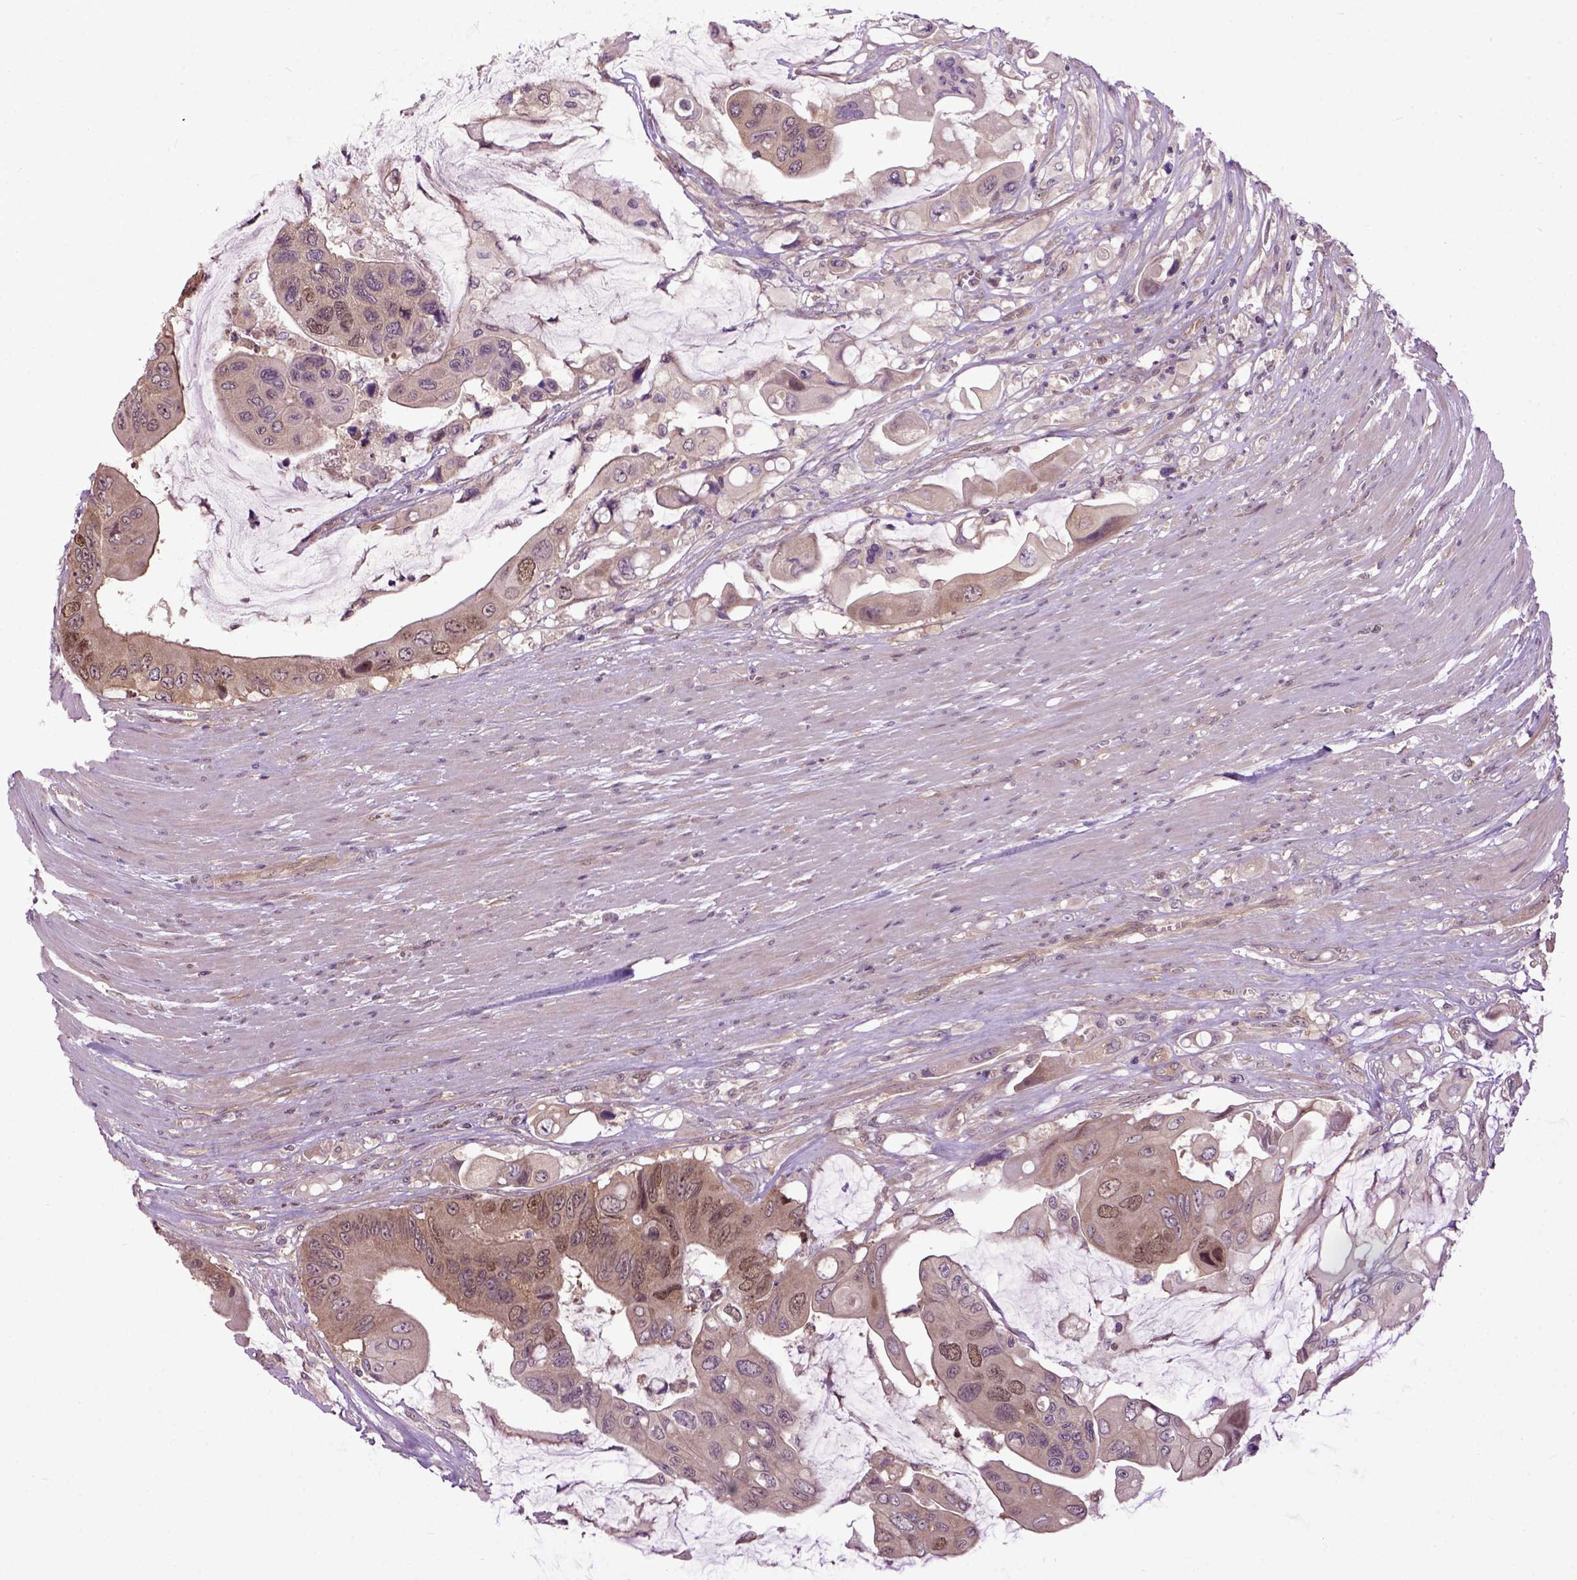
{"staining": {"intensity": "negative", "quantity": "none", "location": "none"}, "tissue": "colorectal cancer", "cell_type": "Tumor cells", "image_type": "cancer", "snomed": [{"axis": "morphology", "description": "Adenocarcinoma, NOS"}, {"axis": "topography", "description": "Rectum"}], "caption": "DAB immunohistochemical staining of colorectal cancer (adenocarcinoma) displays no significant positivity in tumor cells. (DAB (3,3'-diaminobenzidine) immunohistochemistry (IHC) visualized using brightfield microscopy, high magnification).", "gene": "WDR48", "patient": {"sex": "male", "age": 63}}